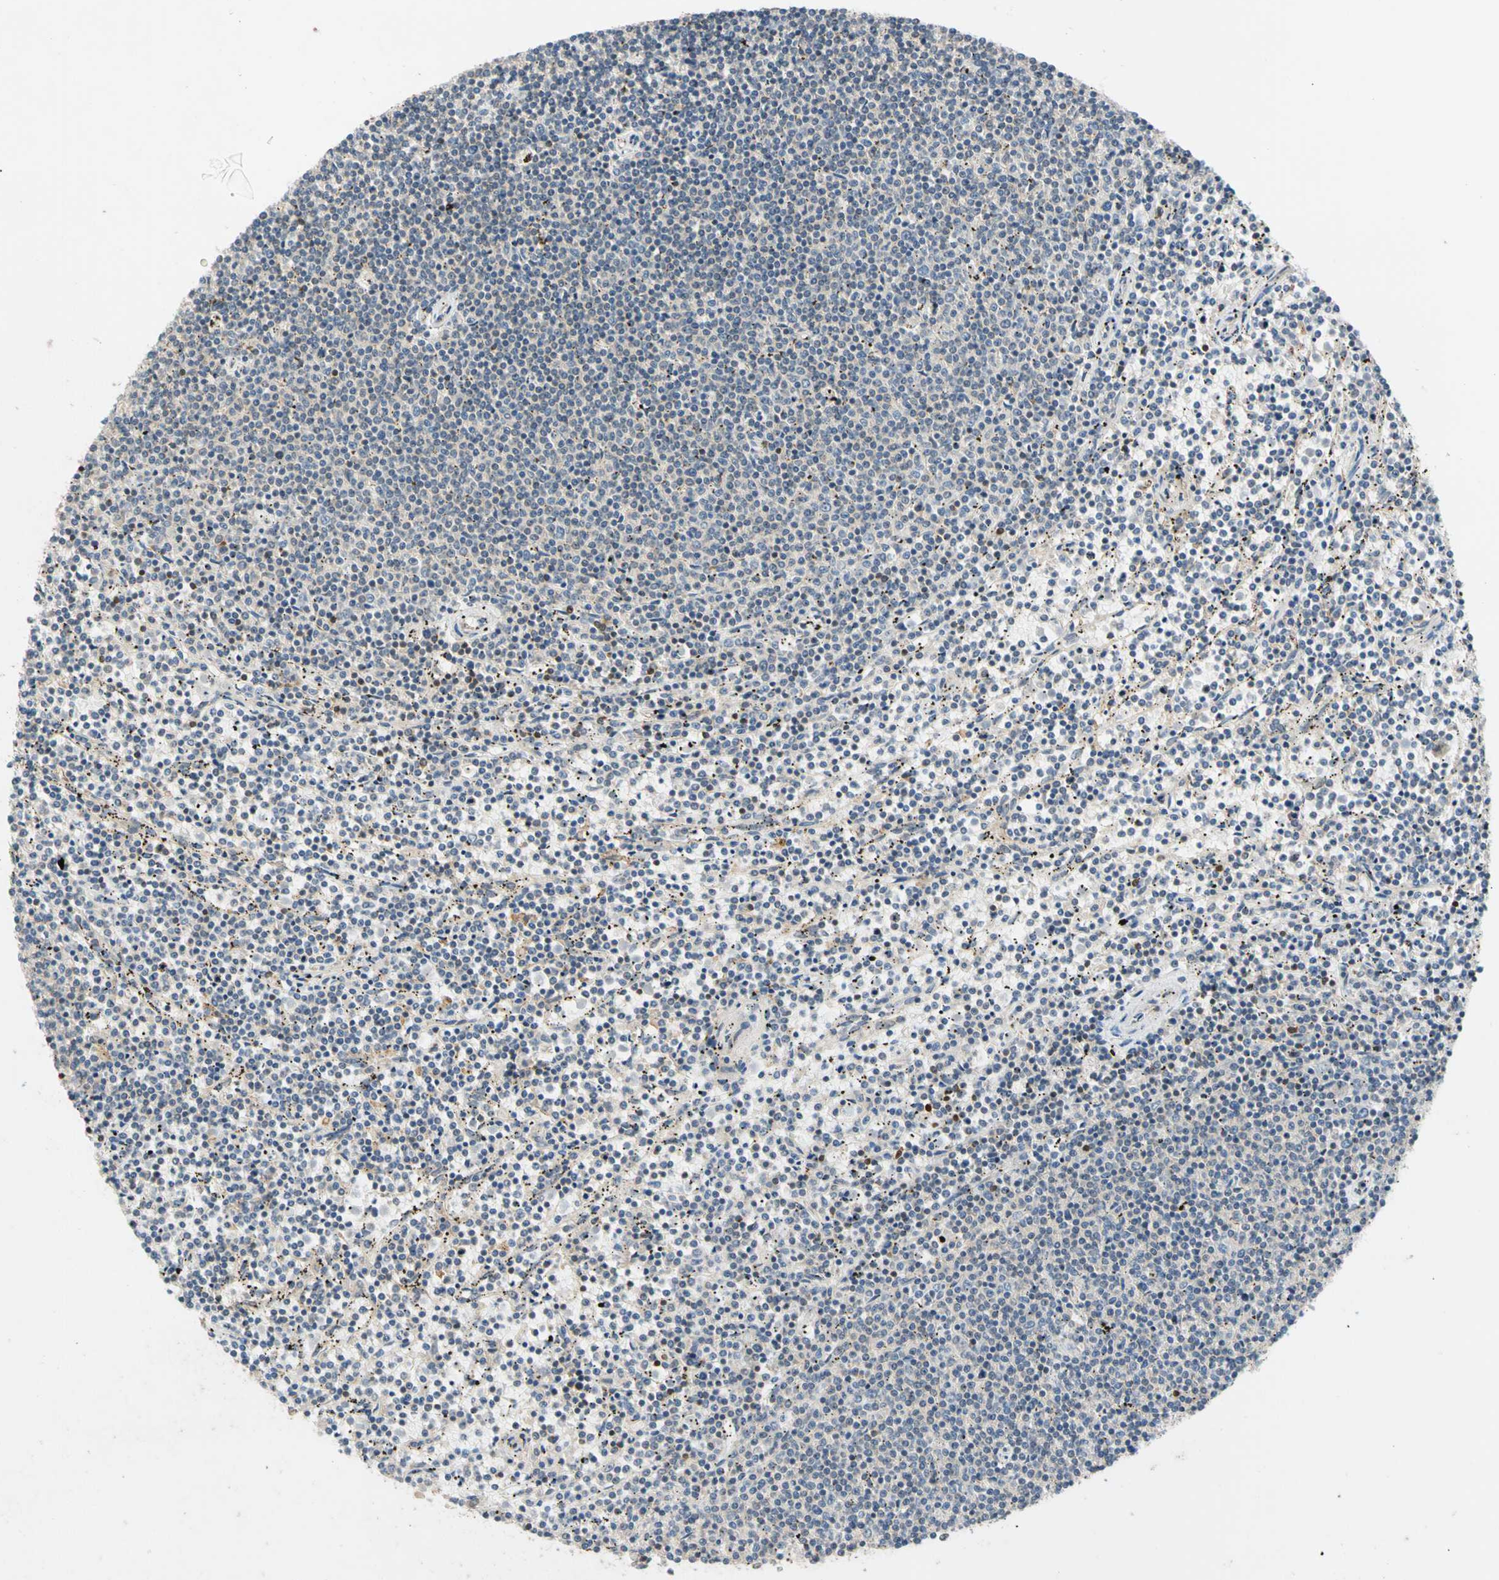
{"staining": {"intensity": "negative", "quantity": "none", "location": "none"}, "tissue": "lymphoma", "cell_type": "Tumor cells", "image_type": "cancer", "snomed": [{"axis": "morphology", "description": "Malignant lymphoma, non-Hodgkin's type, Low grade"}, {"axis": "topography", "description": "Spleen"}], "caption": "DAB (3,3'-diaminobenzidine) immunohistochemical staining of human lymphoma exhibits no significant expression in tumor cells.", "gene": "CNST", "patient": {"sex": "female", "age": 50}}